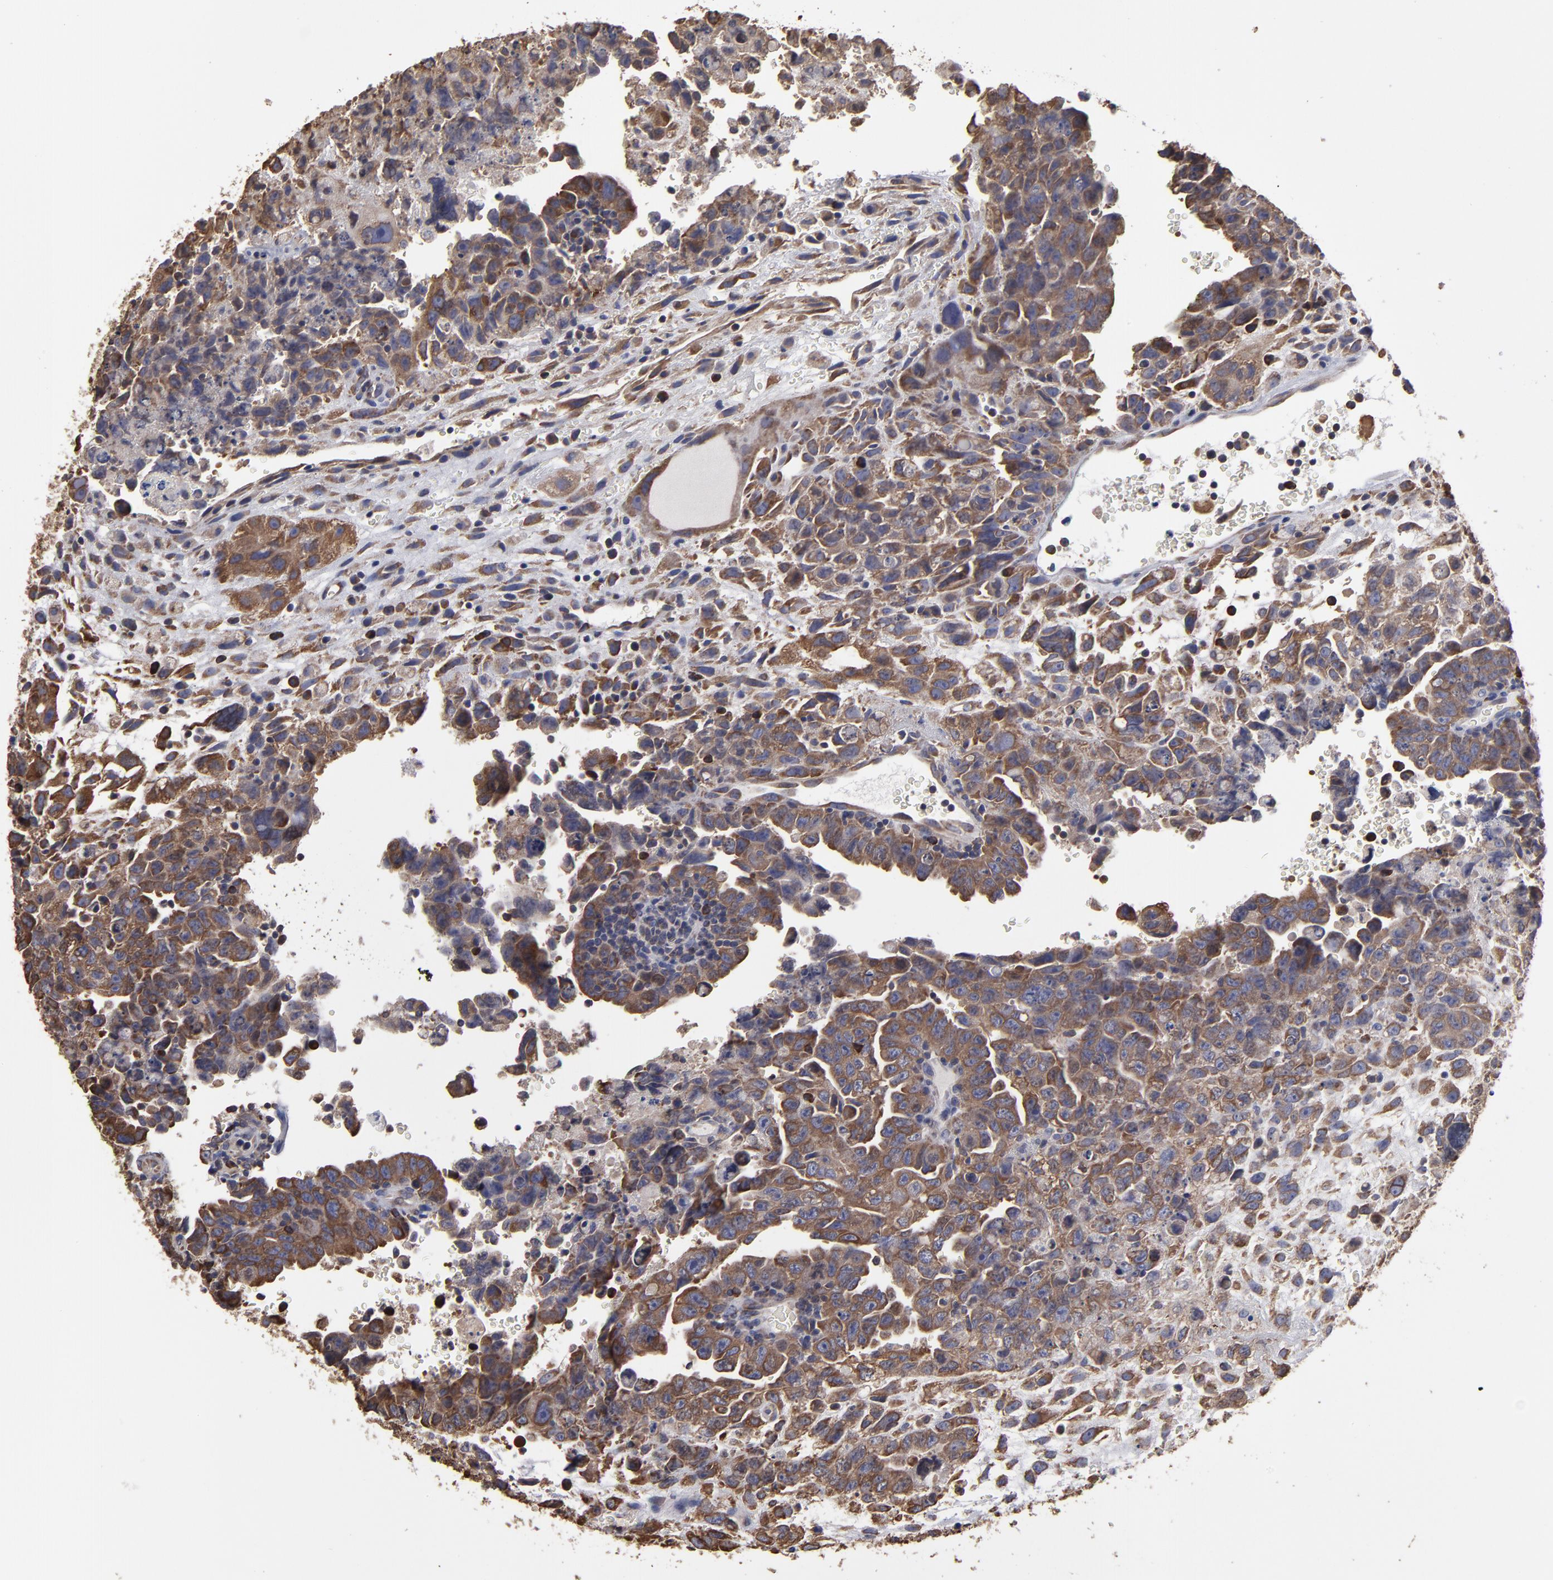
{"staining": {"intensity": "moderate", "quantity": ">75%", "location": "cytoplasmic/membranous"}, "tissue": "testis cancer", "cell_type": "Tumor cells", "image_type": "cancer", "snomed": [{"axis": "morphology", "description": "Carcinoma, Embryonal, NOS"}, {"axis": "topography", "description": "Testis"}], "caption": "Brown immunohistochemical staining in human embryonal carcinoma (testis) shows moderate cytoplasmic/membranous positivity in about >75% of tumor cells.", "gene": "SND1", "patient": {"sex": "male", "age": 28}}